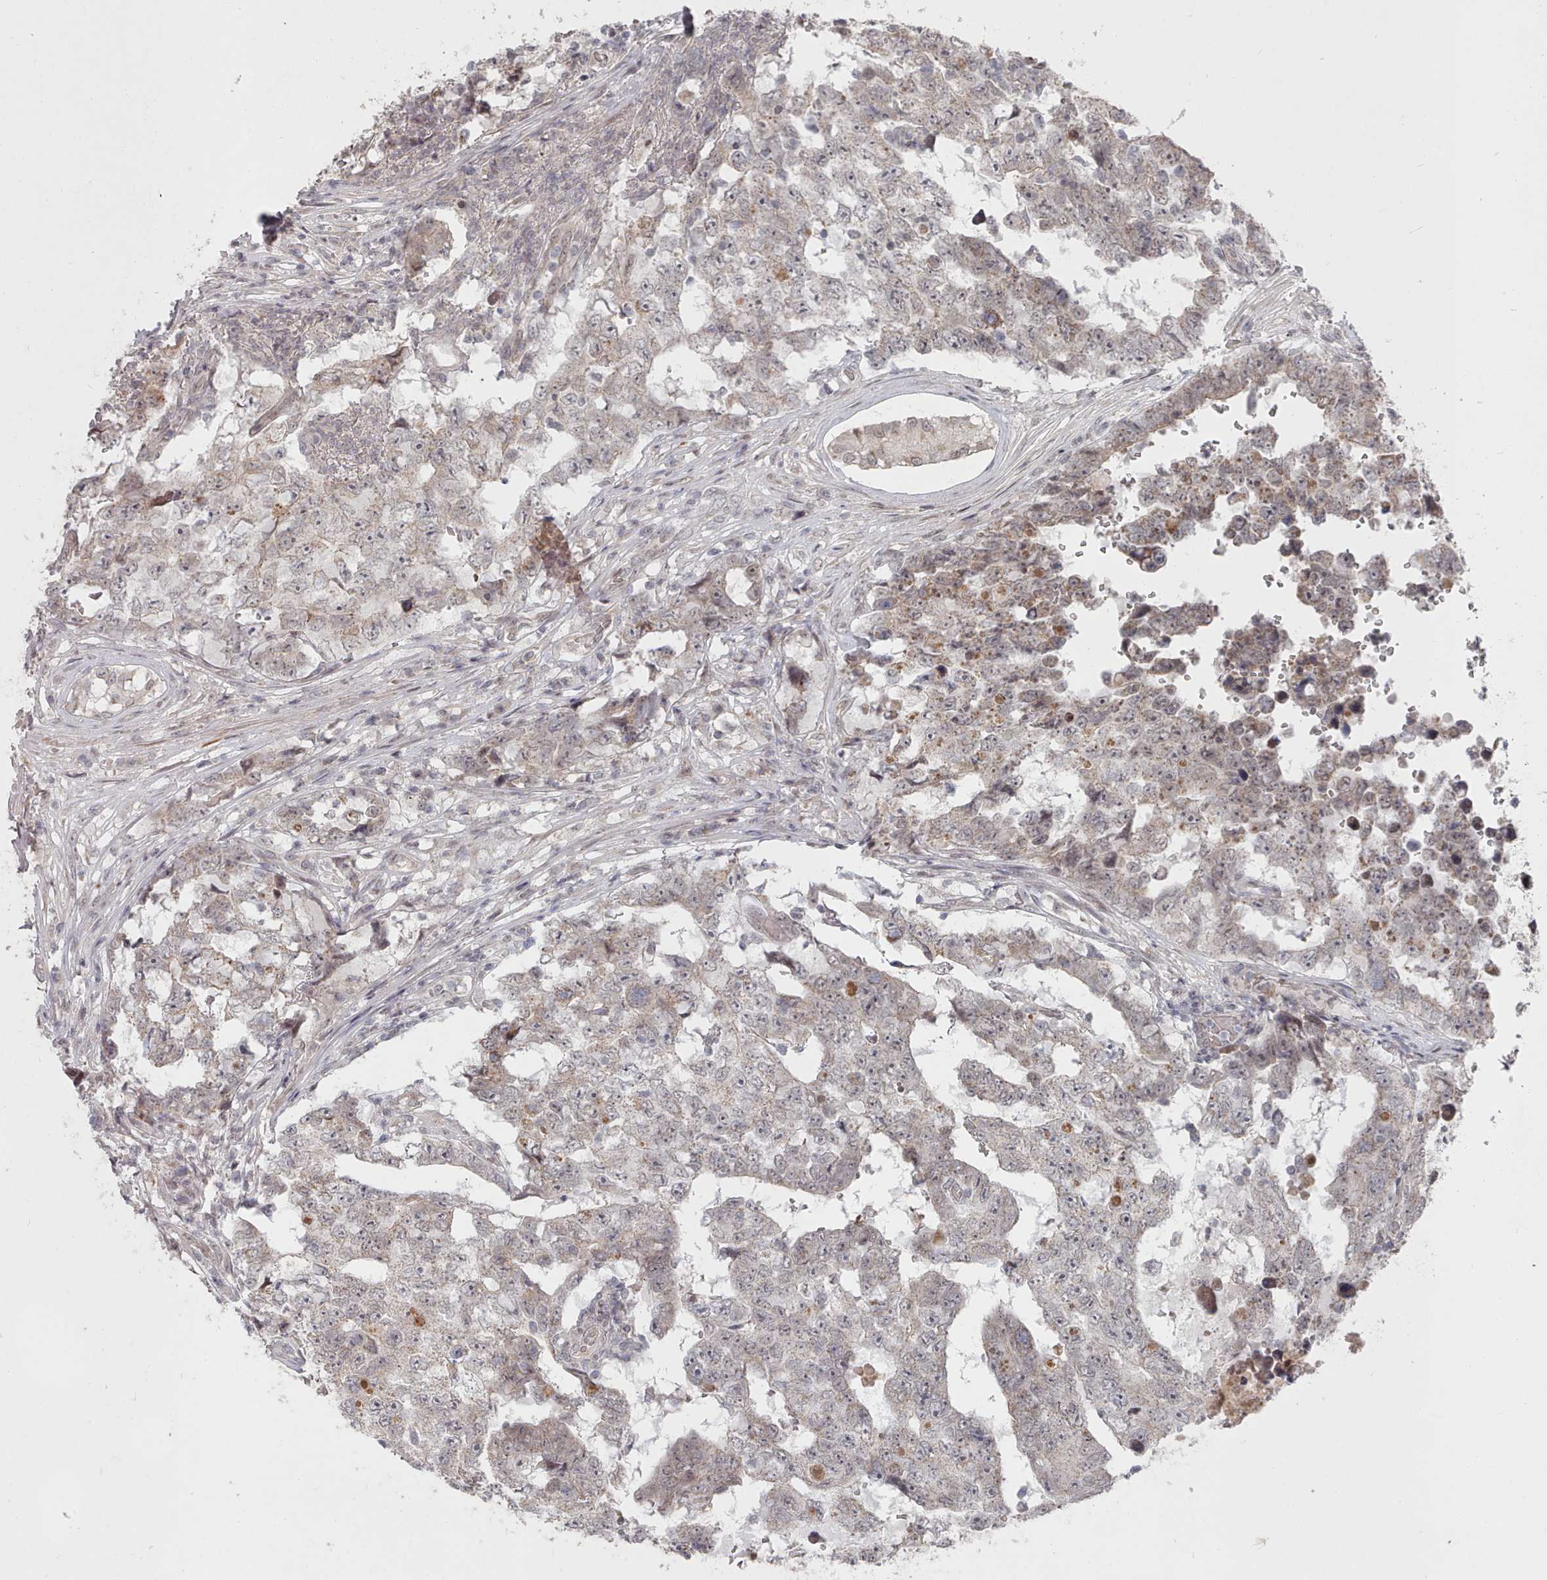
{"staining": {"intensity": "negative", "quantity": "none", "location": "none"}, "tissue": "testis cancer", "cell_type": "Tumor cells", "image_type": "cancer", "snomed": [{"axis": "morphology", "description": "Carcinoma, Embryonal, NOS"}, {"axis": "topography", "description": "Testis"}], "caption": "Immunohistochemistry photomicrograph of neoplastic tissue: human embryonal carcinoma (testis) stained with DAB demonstrates no significant protein positivity in tumor cells. (Stains: DAB IHC with hematoxylin counter stain, Microscopy: brightfield microscopy at high magnification).", "gene": "CPSF4", "patient": {"sex": "male", "age": 25}}